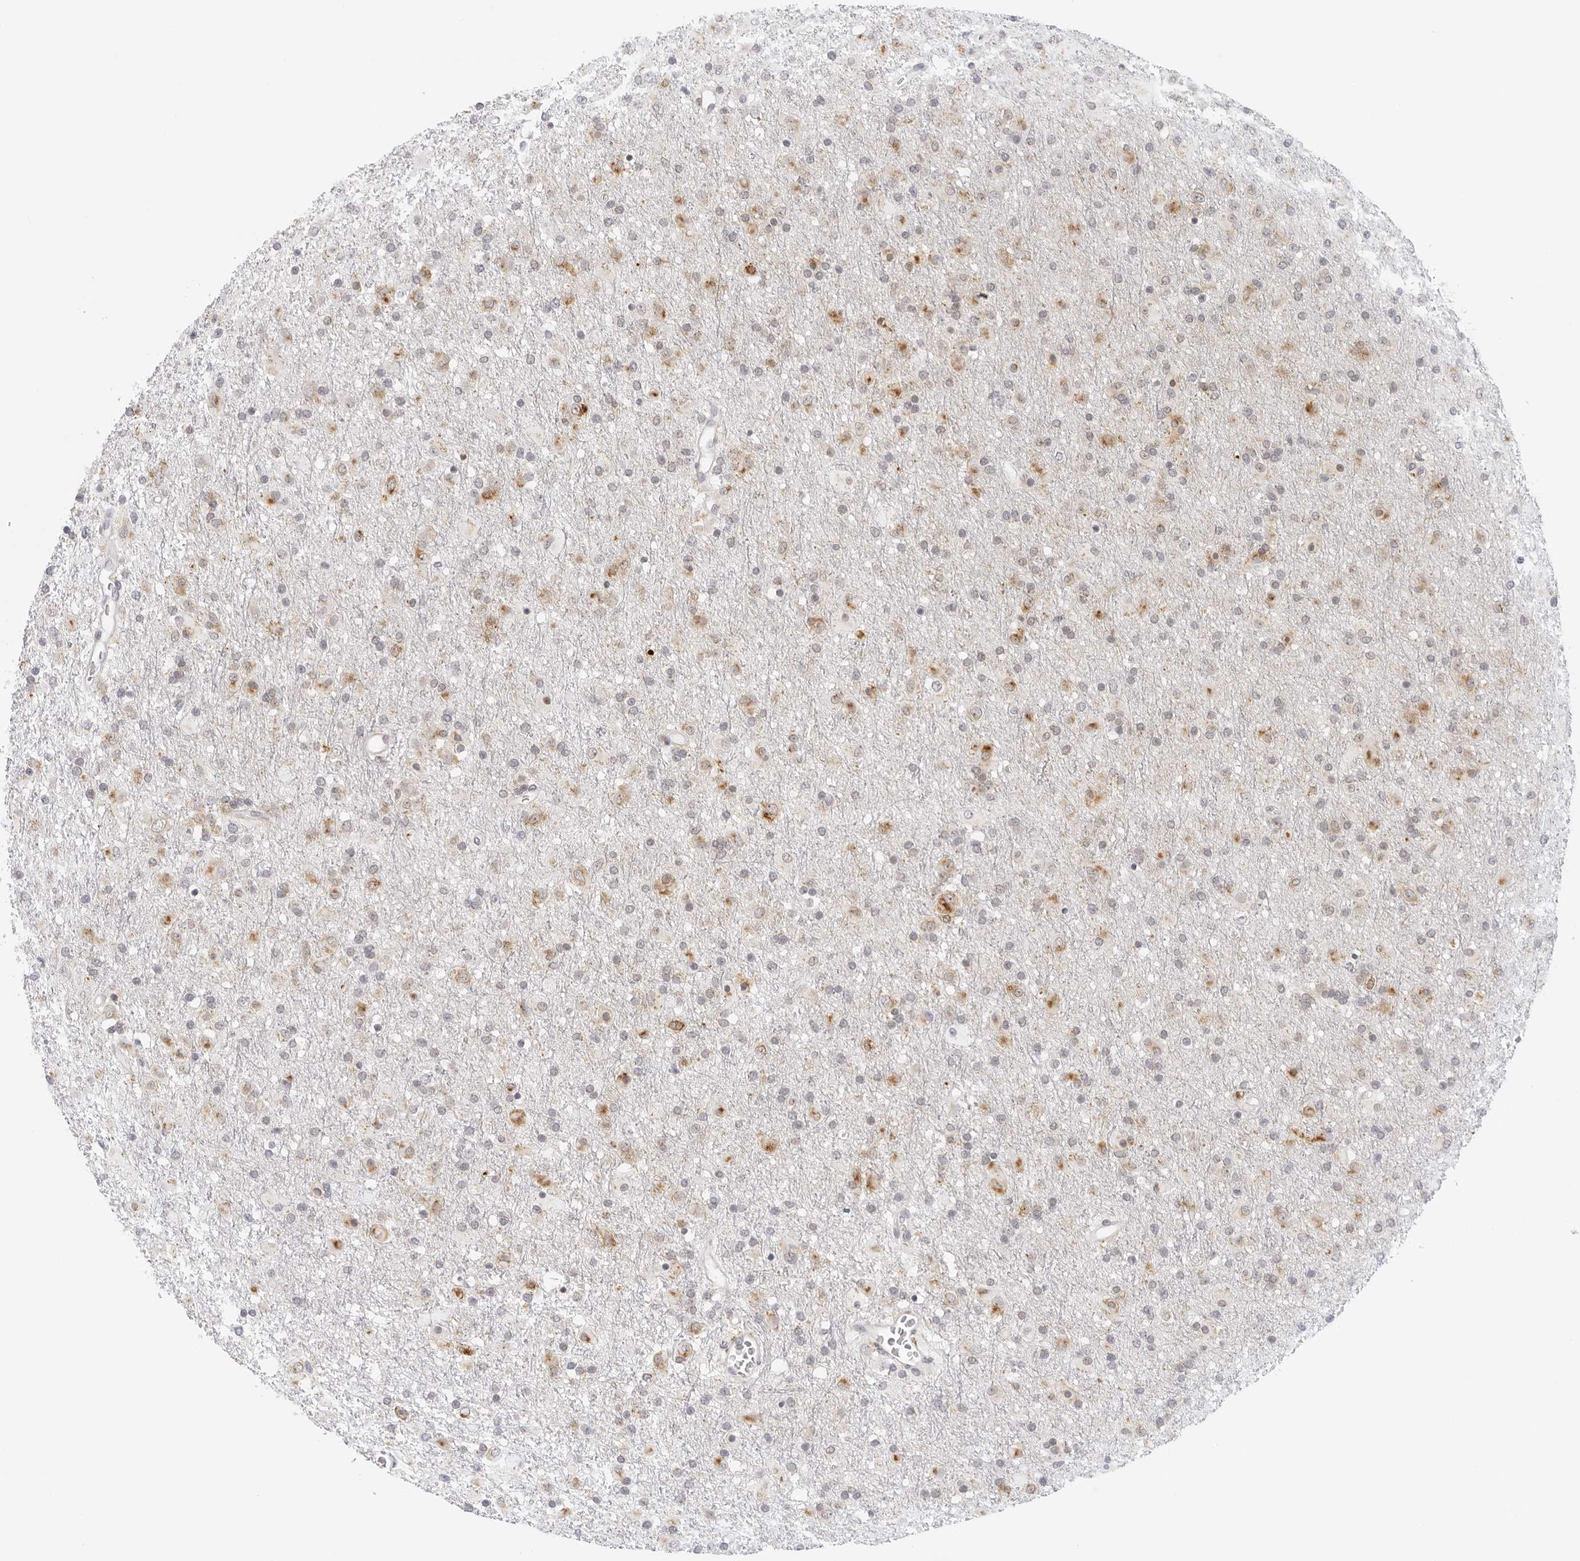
{"staining": {"intensity": "moderate", "quantity": "25%-75%", "location": "cytoplasmic/membranous"}, "tissue": "glioma", "cell_type": "Tumor cells", "image_type": "cancer", "snomed": [{"axis": "morphology", "description": "Glioma, malignant, Low grade"}, {"axis": "topography", "description": "Brain"}], "caption": "A histopathology image of human glioma stained for a protein demonstrates moderate cytoplasmic/membranous brown staining in tumor cells.", "gene": "CIART", "patient": {"sex": "male", "age": 65}}